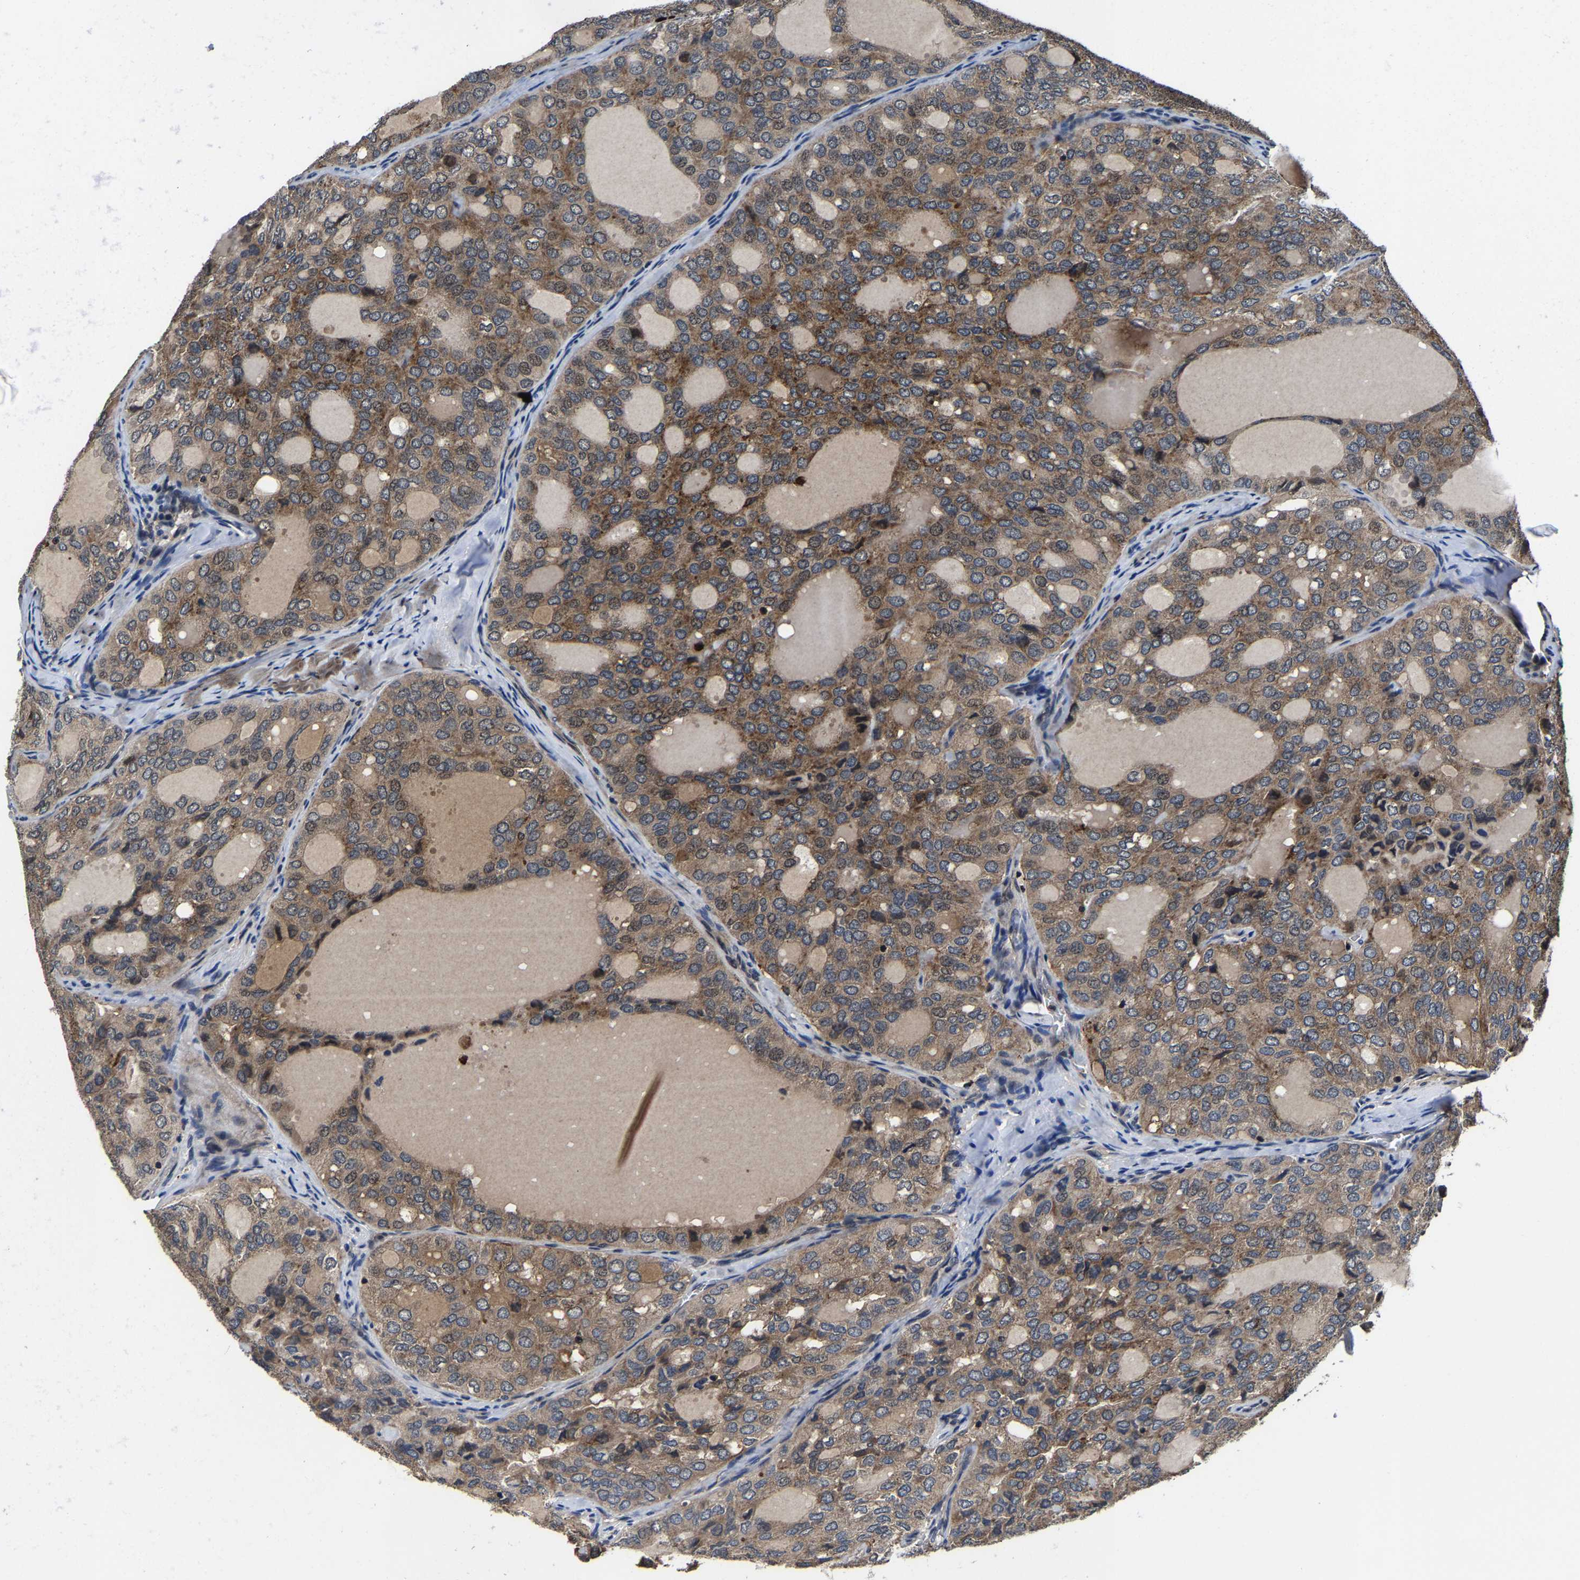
{"staining": {"intensity": "weak", "quantity": ">75%", "location": "cytoplasmic/membranous"}, "tissue": "thyroid cancer", "cell_type": "Tumor cells", "image_type": "cancer", "snomed": [{"axis": "morphology", "description": "Follicular adenoma carcinoma, NOS"}, {"axis": "topography", "description": "Thyroid gland"}], "caption": "The histopathology image demonstrates immunohistochemical staining of thyroid follicular adenoma carcinoma. There is weak cytoplasmic/membranous staining is appreciated in about >75% of tumor cells.", "gene": "ZCCHC7", "patient": {"sex": "male", "age": 75}}